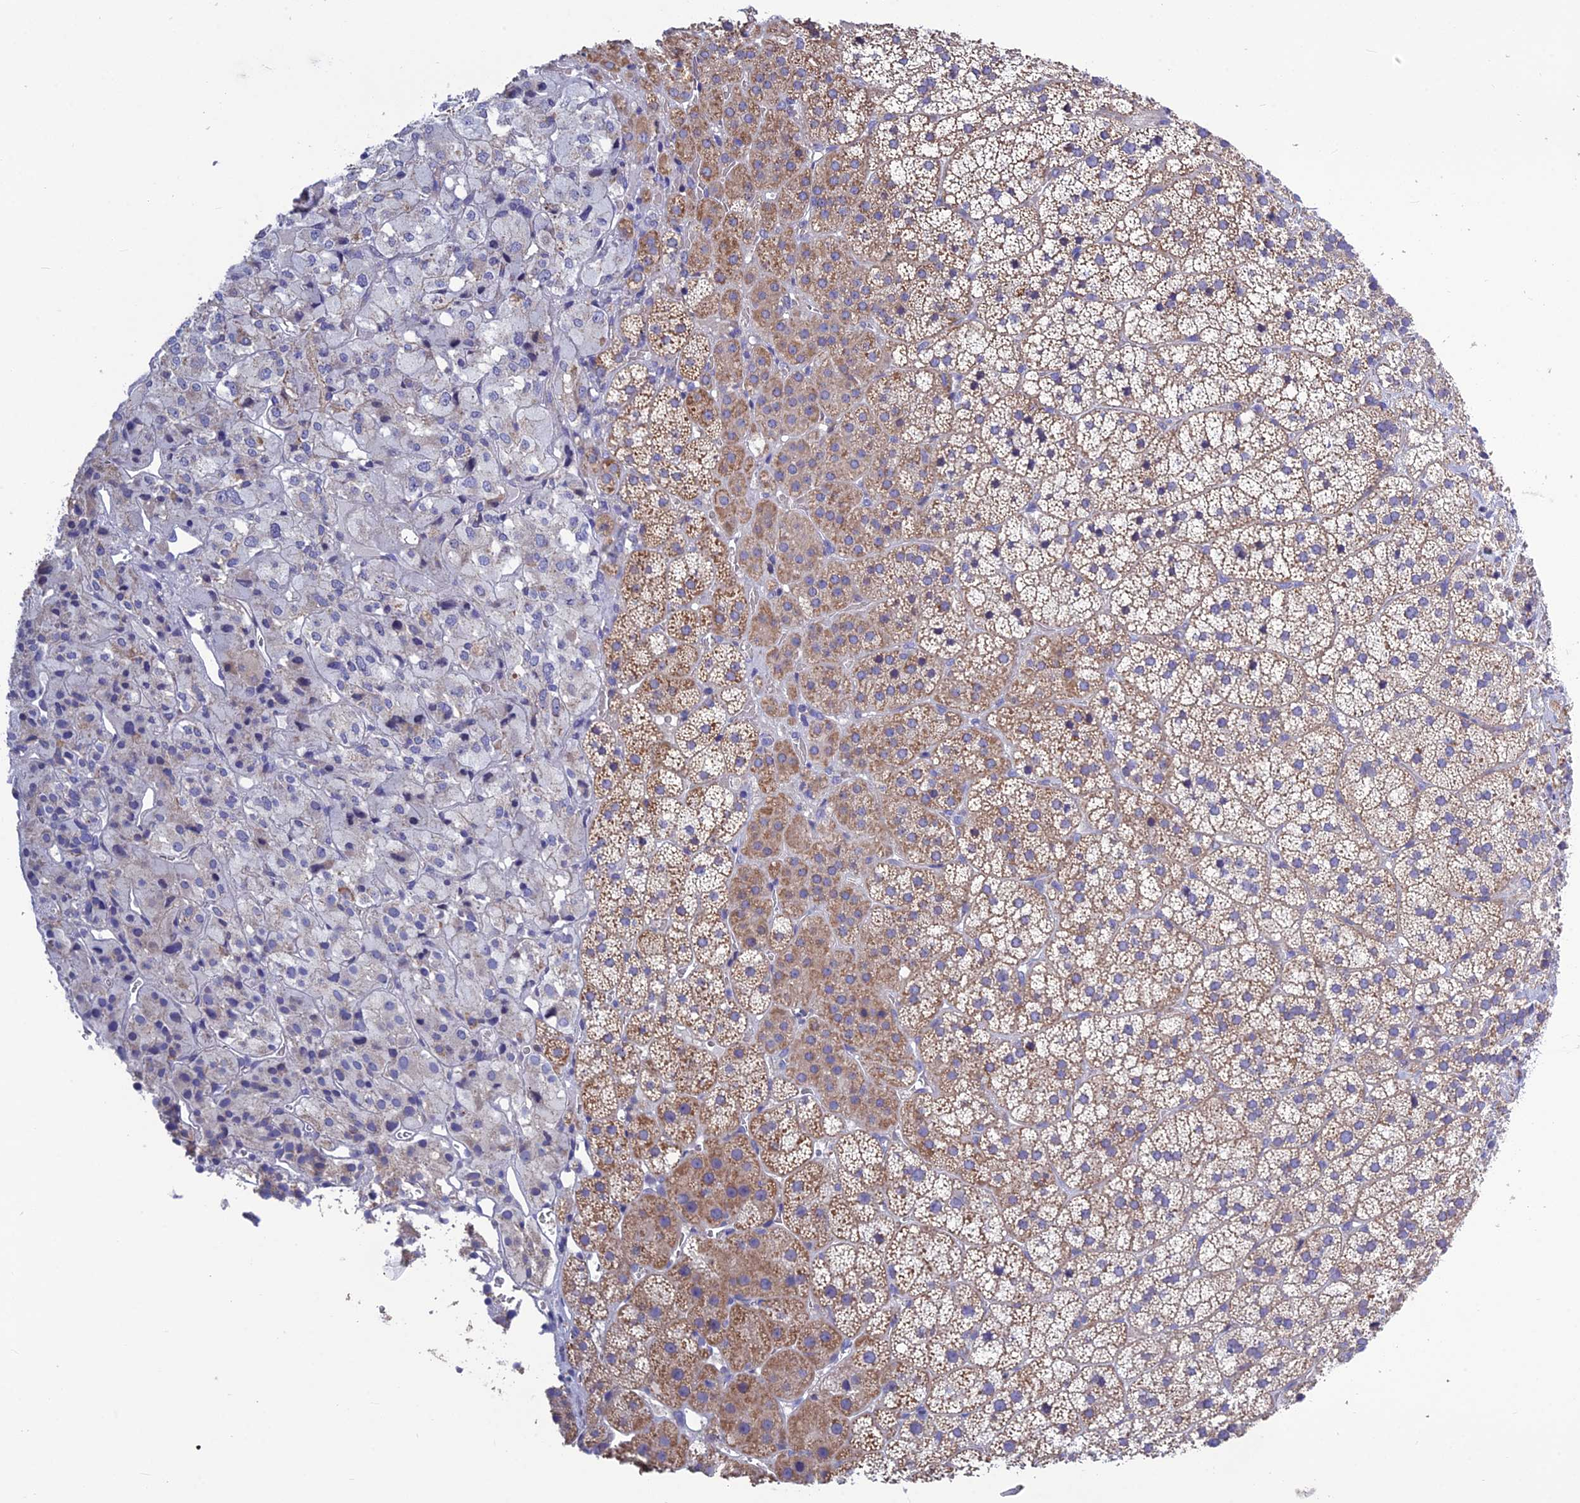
{"staining": {"intensity": "moderate", "quantity": "25%-75%", "location": "cytoplasmic/membranous"}, "tissue": "adrenal gland", "cell_type": "Glandular cells", "image_type": "normal", "snomed": [{"axis": "morphology", "description": "Normal tissue, NOS"}, {"axis": "topography", "description": "Adrenal gland"}], "caption": "The photomicrograph displays immunohistochemical staining of benign adrenal gland. There is moderate cytoplasmic/membranous staining is present in approximately 25%-75% of glandular cells. (brown staining indicates protein expression, while blue staining denotes nuclei).", "gene": "BHMT2", "patient": {"sex": "female", "age": 44}}